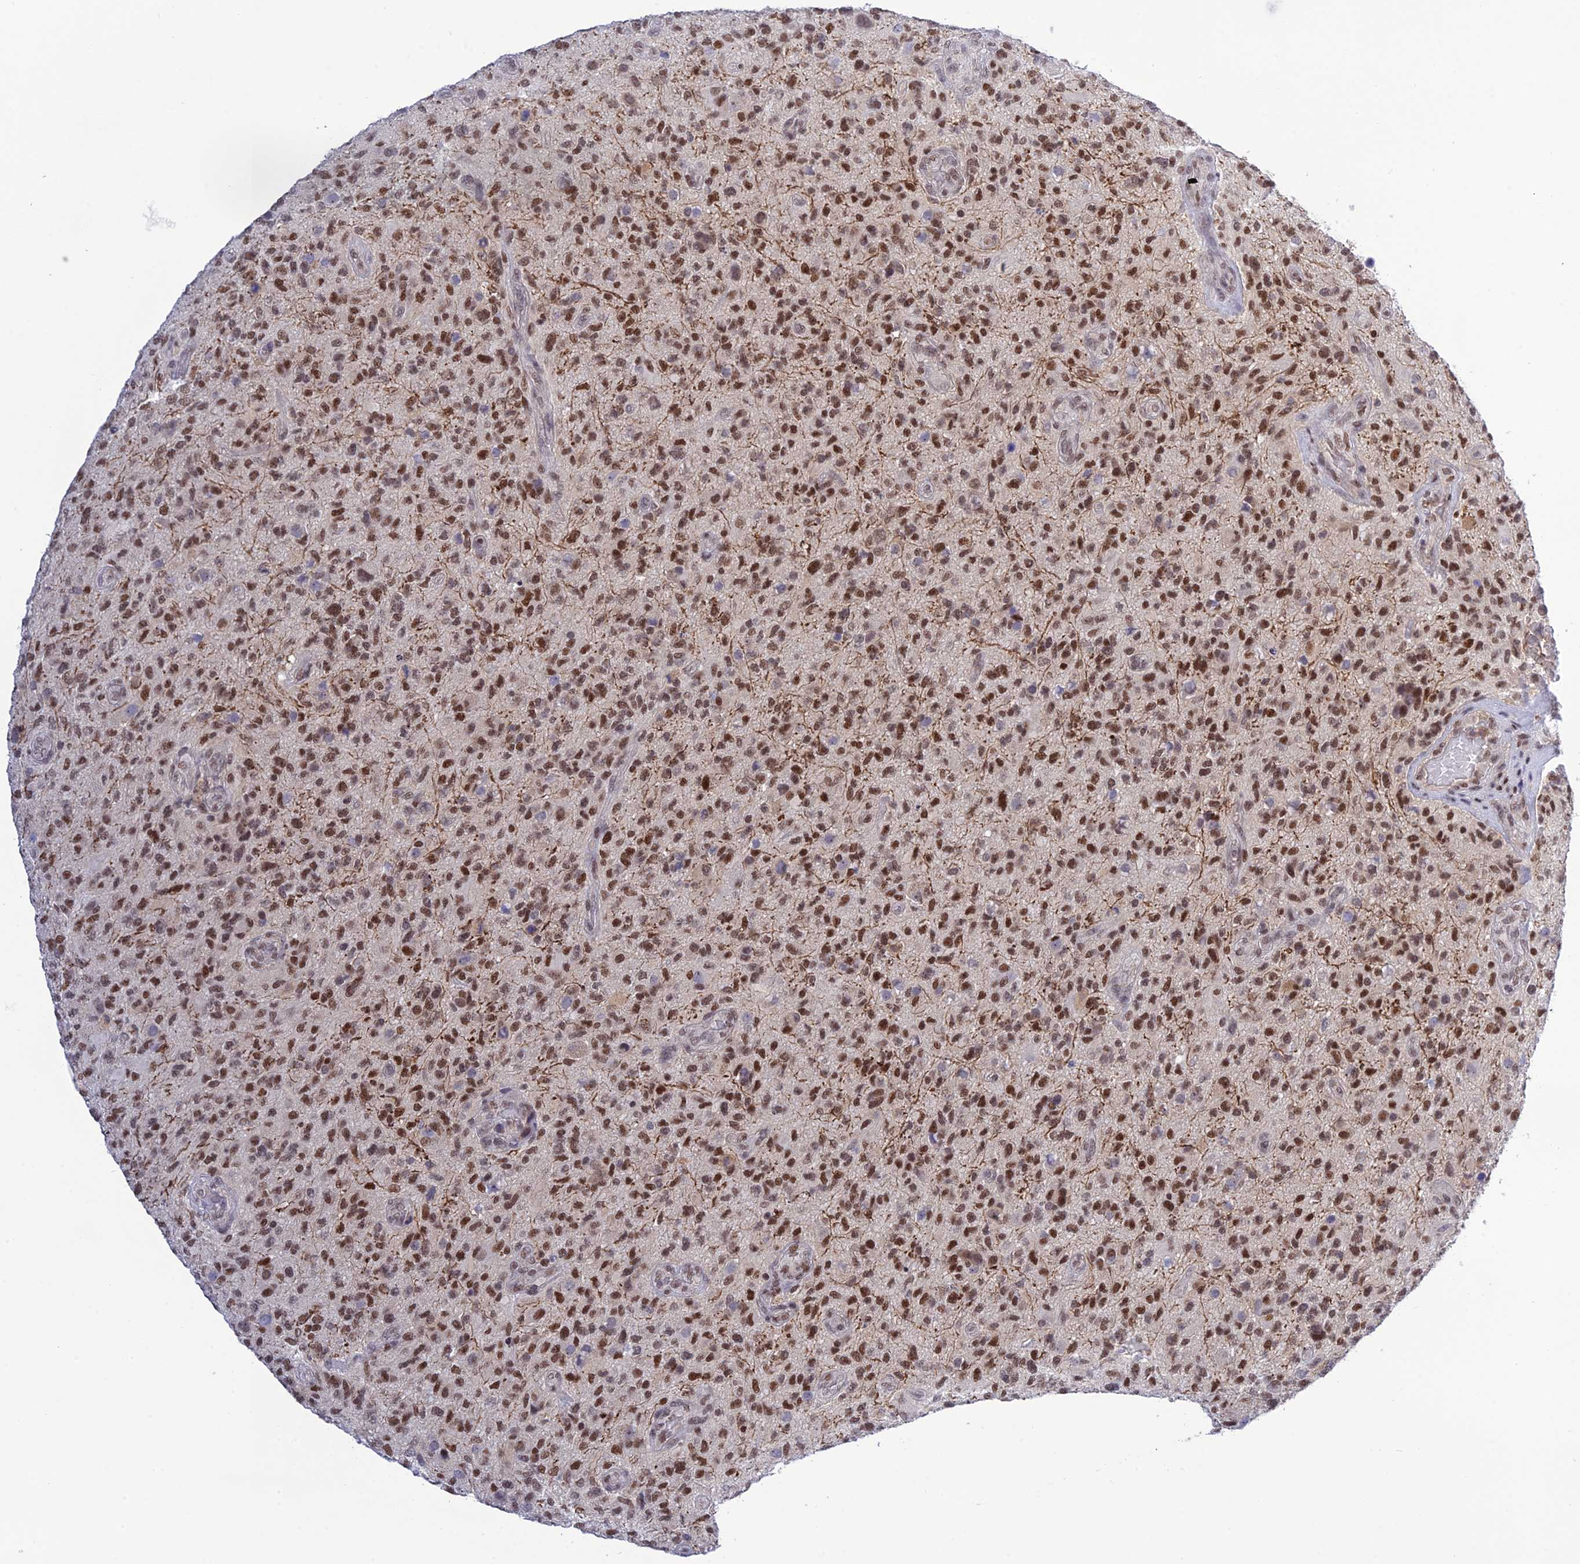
{"staining": {"intensity": "moderate", "quantity": ">75%", "location": "nuclear"}, "tissue": "glioma", "cell_type": "Tumor cells", "image_type": "cancer", "snomed": [{"axis": "morphology", "description": "Glioma, malignant, High grade"}, {"axis": "topography", "description": "Brain"}], "caption": "This image shows high-grade glioma (malignant) stained with IHC to label a protein in brown. The nuclear of tumor cells show moderate positivity for the protein. Nuclei are counter-stained blue.", "gene": "TCEA1", "patient": {"sex": "male", "age": 47}}